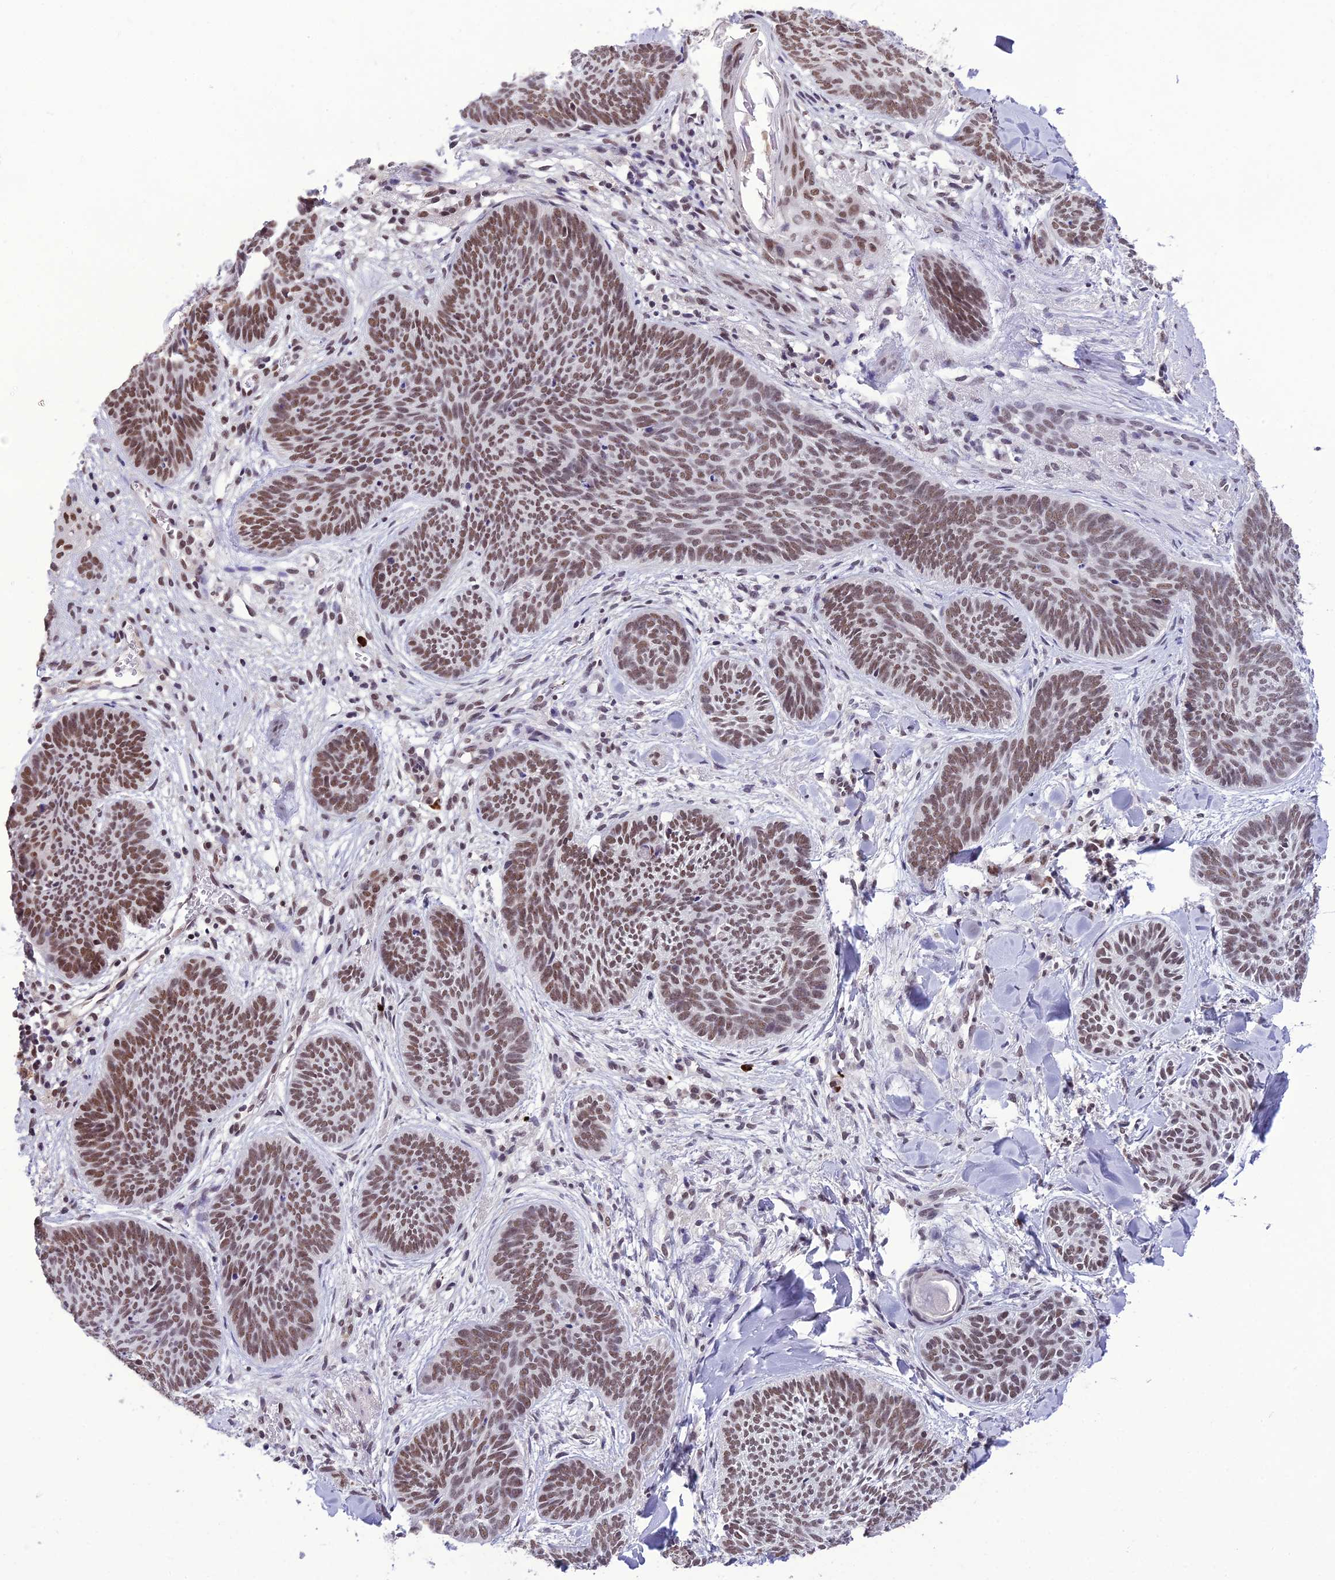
{"staining": {"intensity": "moderate", "quantity": ">75%", "location": "nuclear"}, "tissue": "skin cancer", "cell_type": "Tumor cells", "image_type": "cancer", "snomed": [{"axis": "morphology", "description": "Basal cell carcinoma"}, {"axis": "topography", "description": "Skin"}], "caption": "This photomicrograph demonstrates immunohistochemistry staining of human basal cell carcinoma (skin), with medium moderate nuclear staining in about >75% of tumor cells.", "gene": "SH3RF3", "patient": {"sex": "female", "age": 81}}